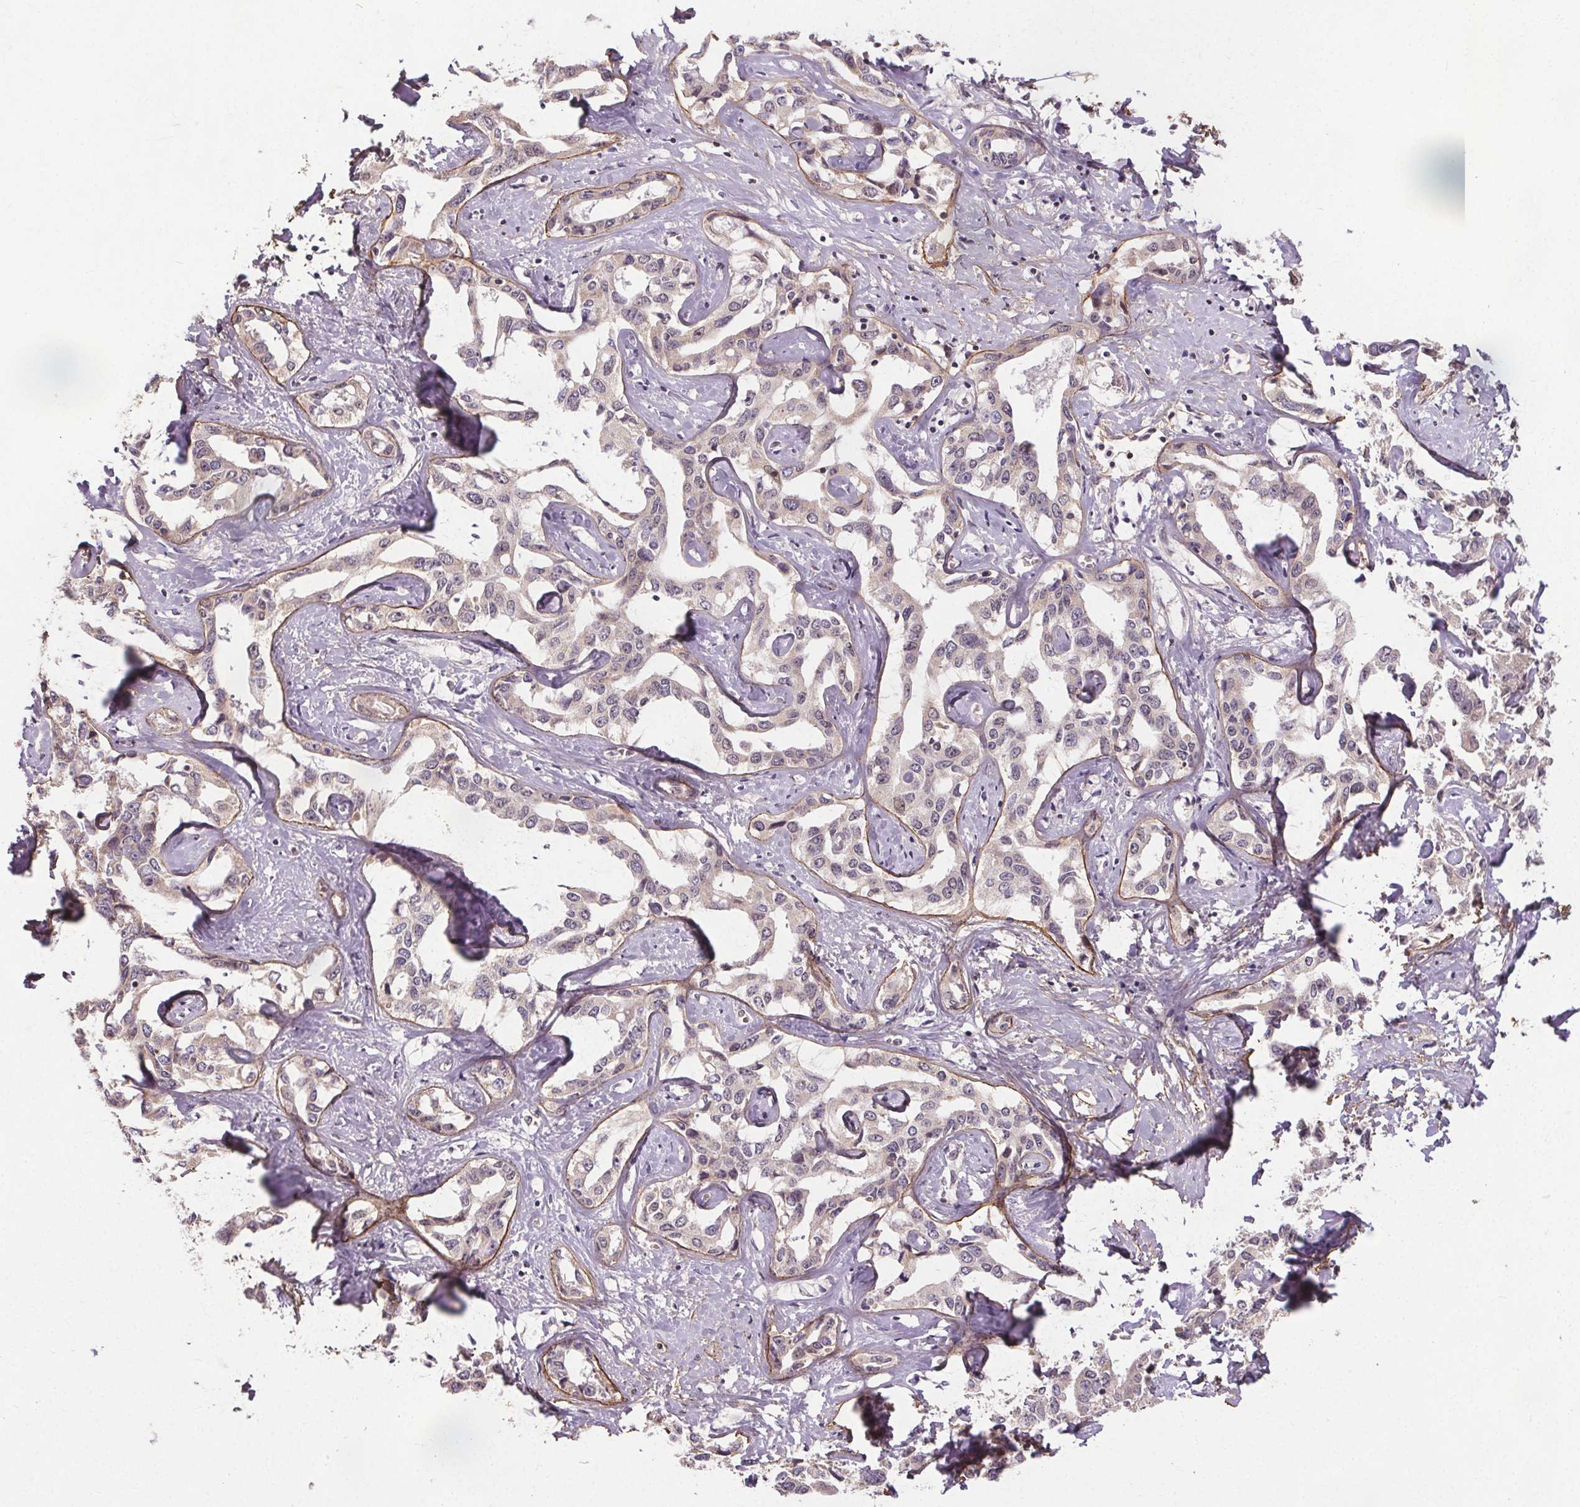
{"staining": {"intensity": "negative", "quantity": "none", "location": "none"}, "tissue": "liver cancer", "cell_type": "Tumor cells", "image_type": "cancer", "snomed": [{"axis": "morphology", "description": "Cholangiocarcinoma"}, {"axis": "topography", "description": "Liver"}], "caption": "DAB (3,3'-diaminobenzidine) immunohistochemical staining of human liver cancer exhibits no significant positivity in tumor cells. Nuclei are stained in blue.", "gene": "KIAA0232", "patient": {"sex": "male", "age": 59}}